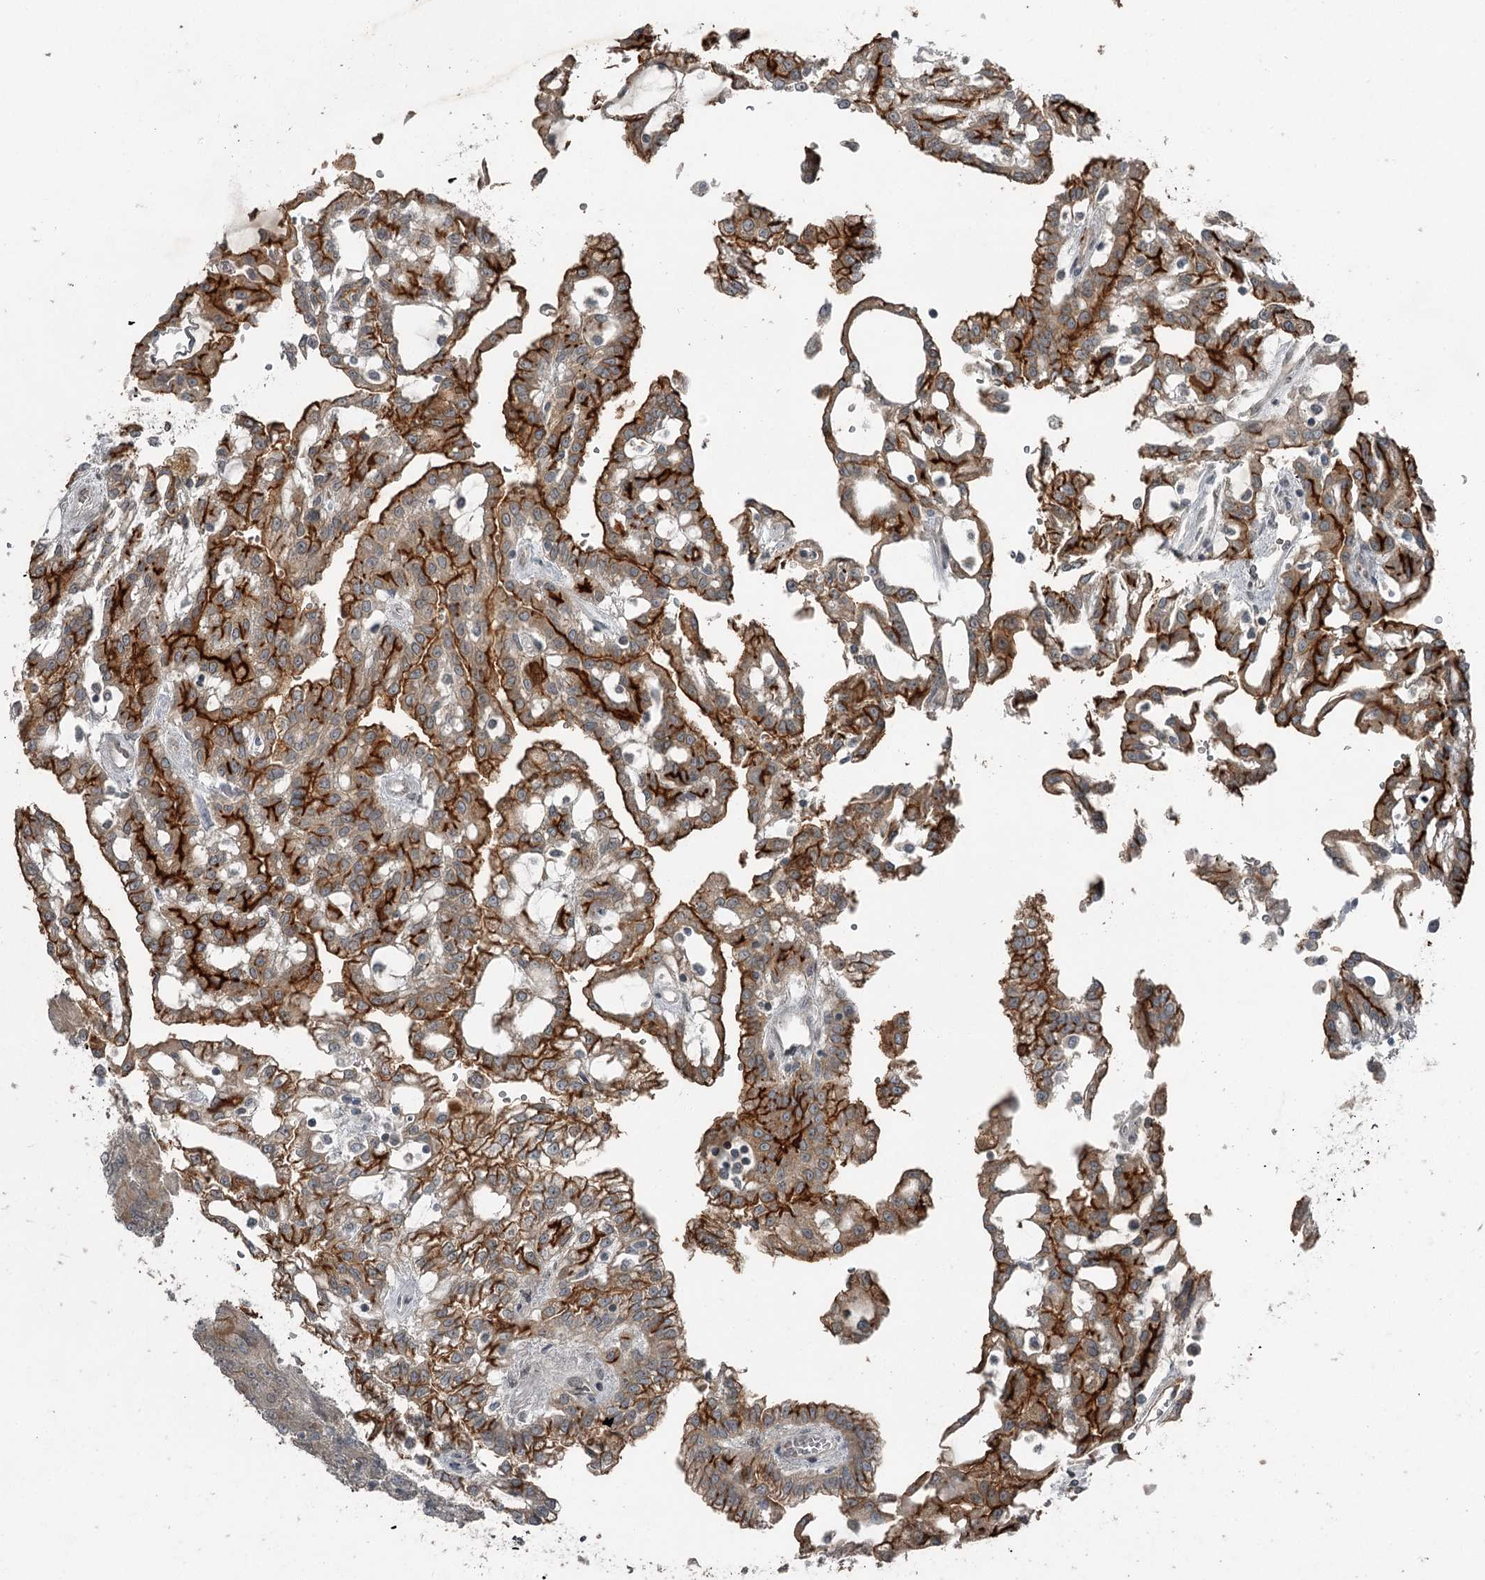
{"staining": {"intensity": "moderate", "quantity": ">75%", "location": "cytoplasmic/membranous"}, "tissue": "renal cancer", "cell_type": "Tumor cells", "image_type": "cancer", "snomed": [{"axis": "morphology", "description": "Adenocarcinoma, NOS"}, {"axis": "topography", "description": "Kidney"}], "caption": "There is medium levels of moderate cytoplasmic/membranous staining in tumor cells of adenocarcinoma (renal), as demonstrated by immunohistochemical staining (brown color).", "gene": "SLC39A8", "patient": {"sex": "male", "age": 63}}